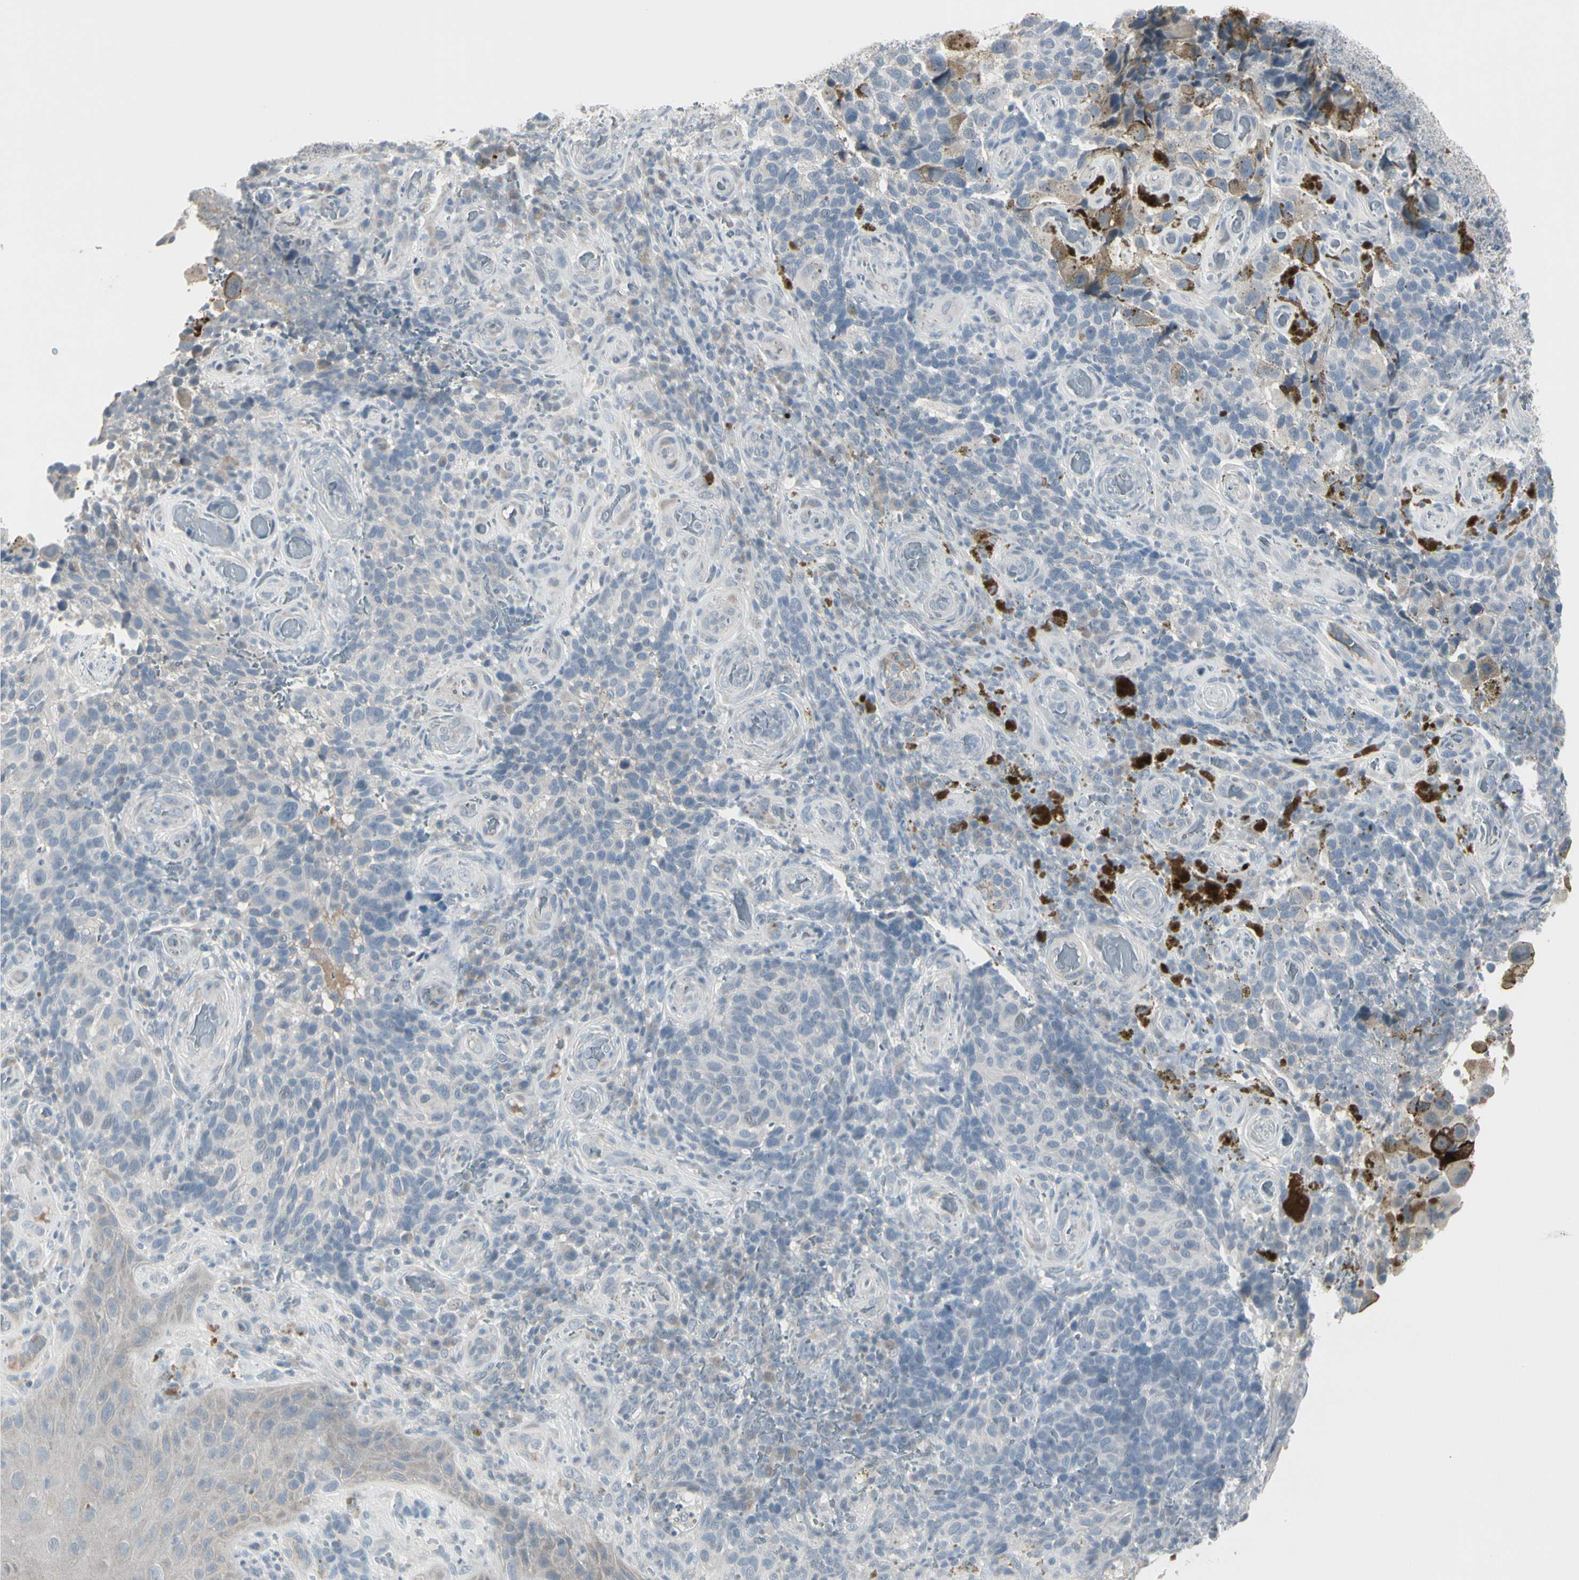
{"staining": {"intensity": "weak", "quantity": "<25%", "location": "cytoplasmic/membranous"}, "tissue": "melanoma", "cell_type": "Tumor cells", "image_type": "cancer", "snomed": [{"axis": "morphology", "description": "Malignant melanoma, NOS"}, {"axis": "topography", "description": "Skin"}], "caption": "DAB immunohistochemical staining of melanoma shows no significant expression in tumor cells.", "gene": "DMPK", "patient": {"sex": "female", "age": 73}}